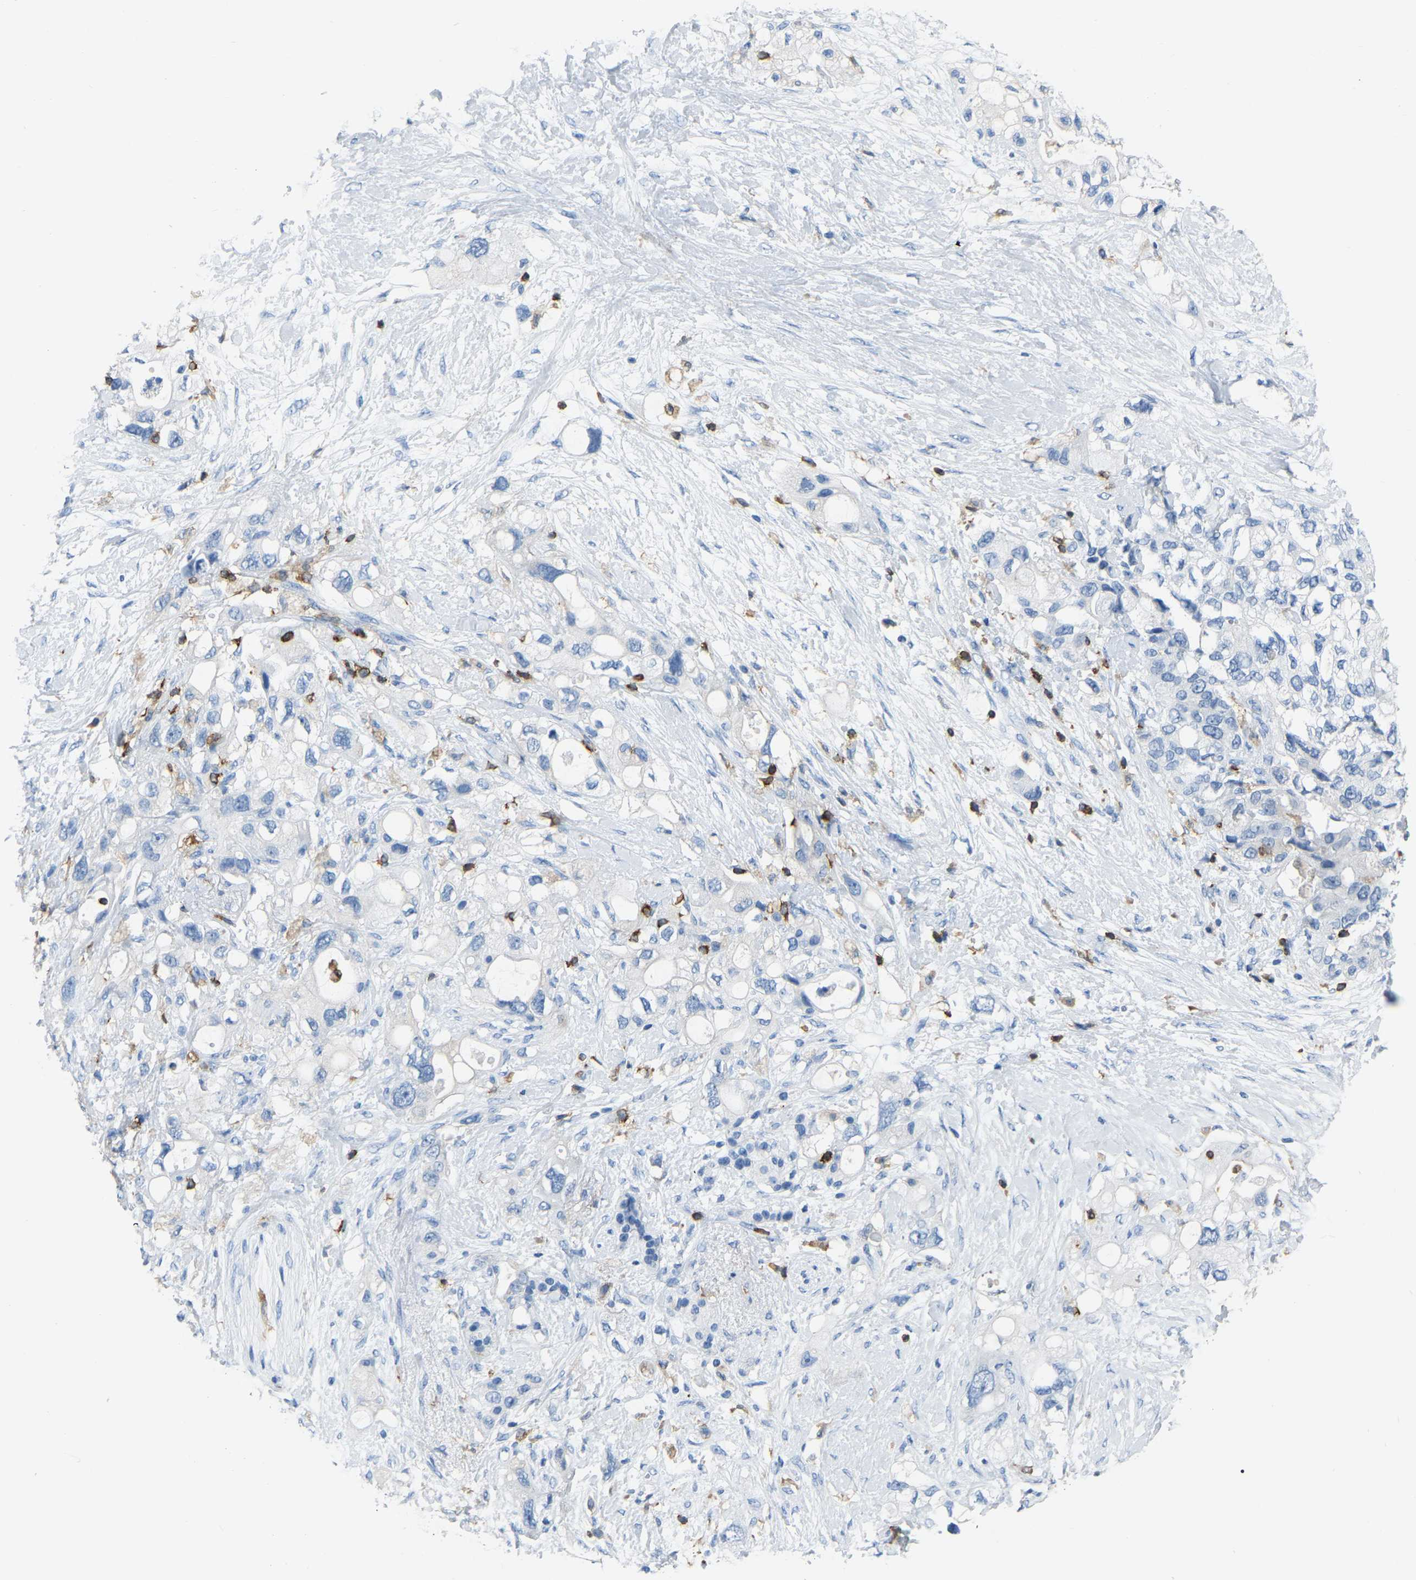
{"staining": {"intensity": "negative", "quantity": "none", "location": "none"}, "tissue": "pancreatic cancer", "cell_type": "Tumor cells", "image_type": "cancer", "snomed": [{"axis": "morphology", "description": "Adenocarcinoma, NOS"}, {"axis": "topography", "description": "Pancreas"}], "caption": "Tumor cells show no significant expression in pancreatic cancer (adenocarcinoma).", "gene": "ARHGAP45", "patient": {"sex": "female", "age": 56}}